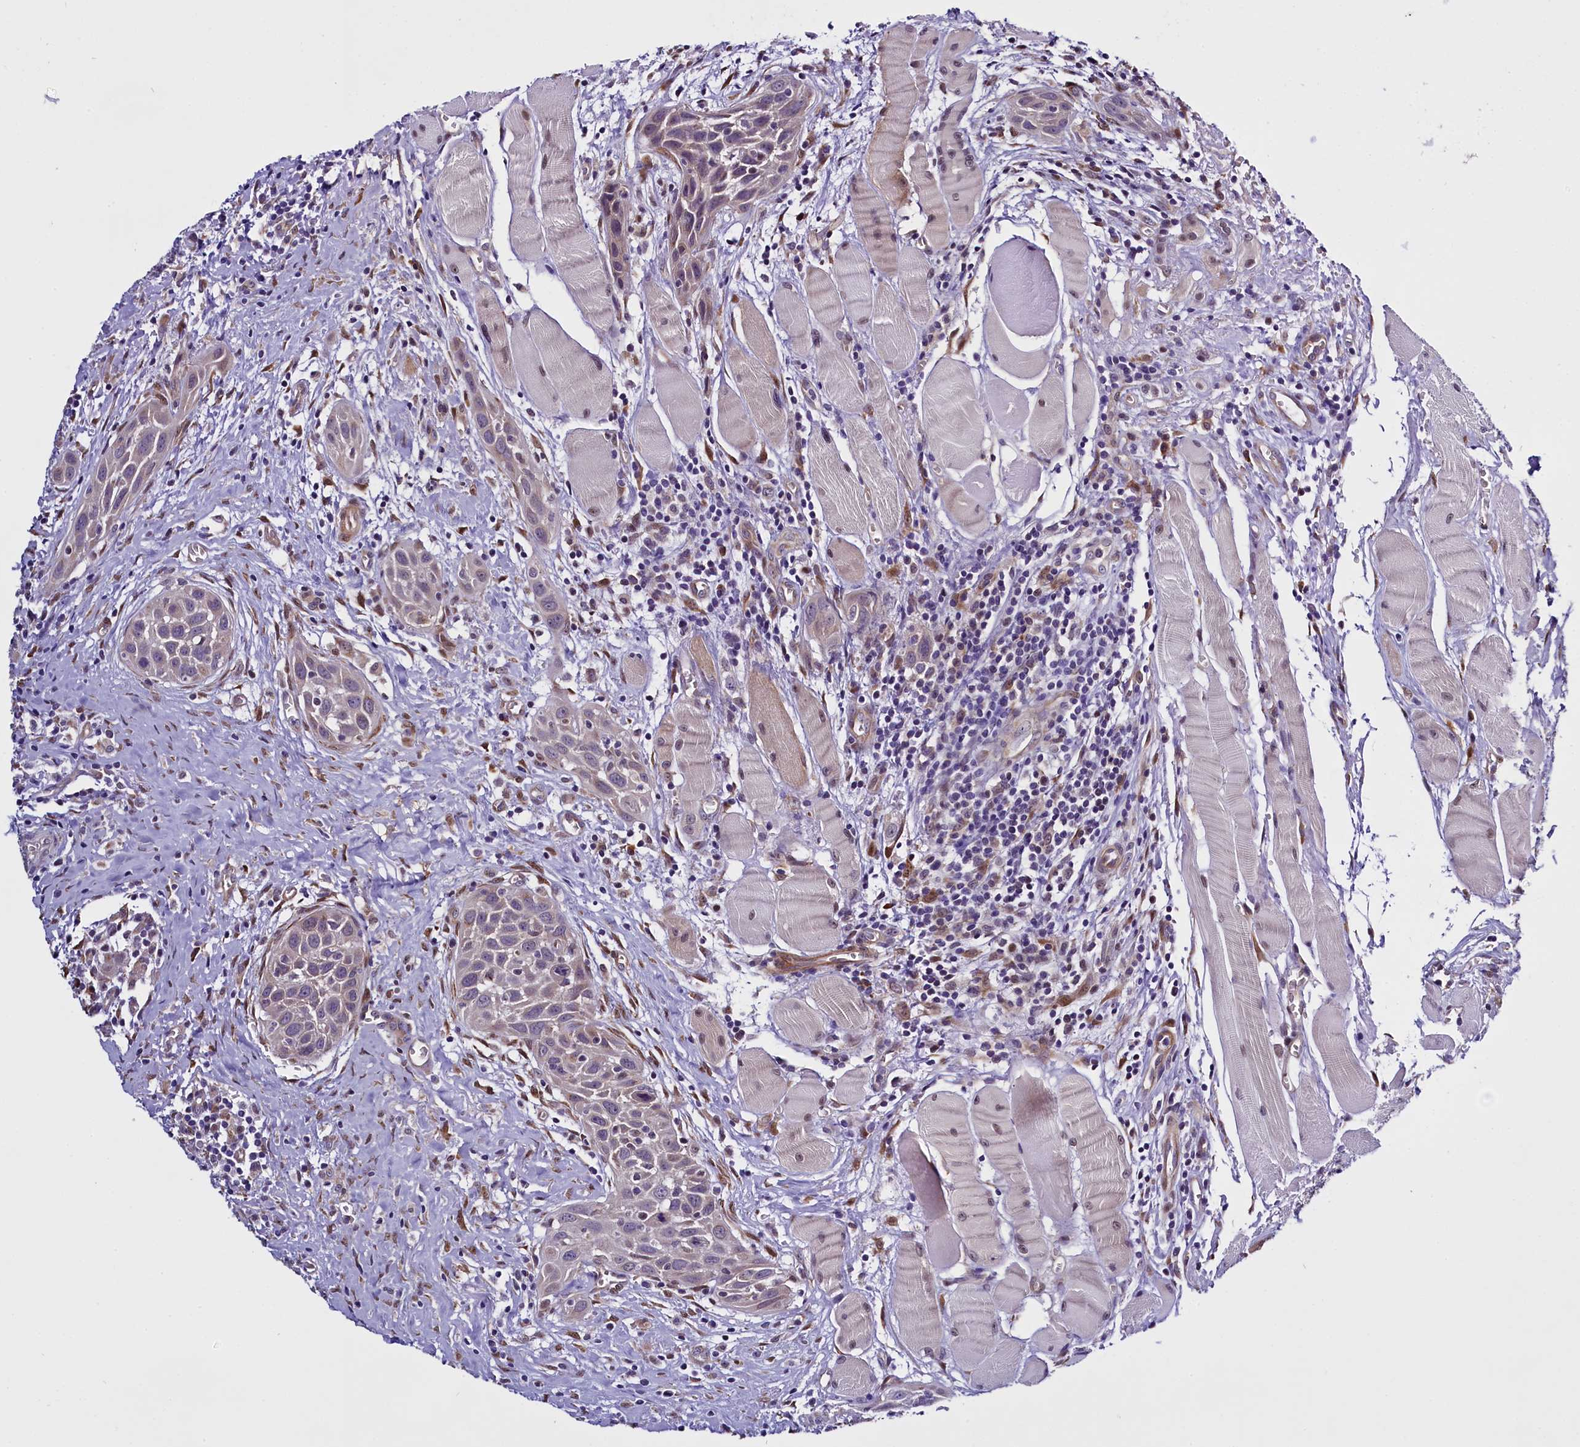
{"staining": {"intensity": "weak", "quantity": "<25%", "location": "cytoplasmic/membranous"}, "tissue": "head and neck cancer", "cell_type": "Tumor cells", "image_type": "cancer", "snomed": [{"axis": "morphology", "description": "Squamous cell carcinoma, NOS"}, {"axis": "topography", "description": "Oral tissue"}, {"axis": "topography", "description": "Head-Neck"}], "caption": "An image of head and neck squamous cell carcinoma stained for a protein reveals no brown staining in tumor cells.", "gene": "UACA", "patient": {"sex": "female", "age": 50}}